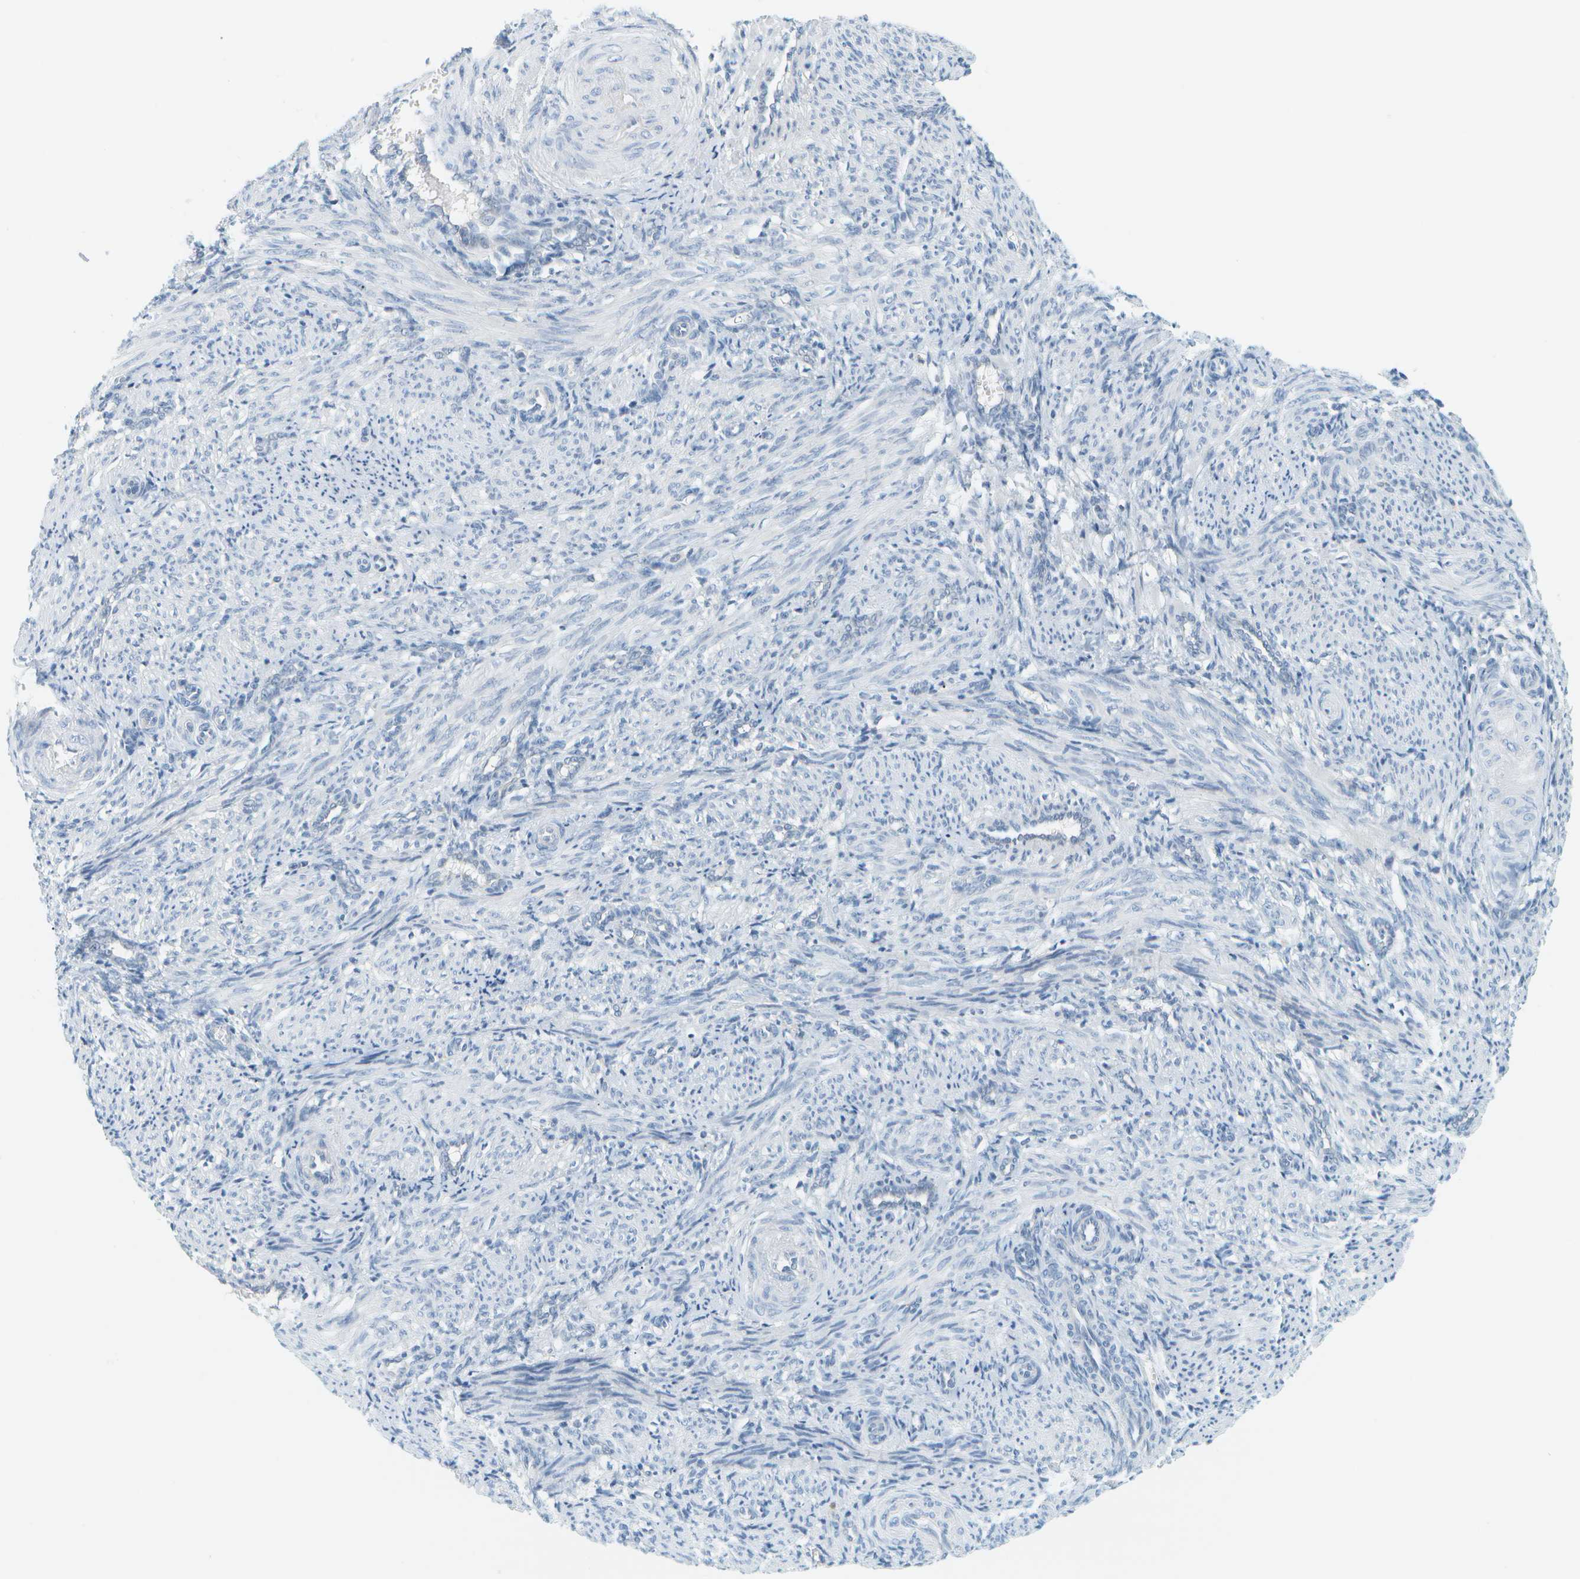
{"staining": {"intensity": "negative", "quantity": "none", "location": "none"}, "tissue": "smooth muscle", "cell_type": "Smooth muscle cells", "image_type": "normal", "snomed": [{"axis": "morphology", "description": "Normal tissue, NOS"}, {"axis": "topography", "description": "Endometrium"}], "caption": "DAB (3,3'-diaminobenzidine) immunohistochemical staining of benign human smooth muscle reveals no significant positivity in smooth muscle cells.", "gene": "SMYD5", "patient": {"sex": "female", "age": 33}}